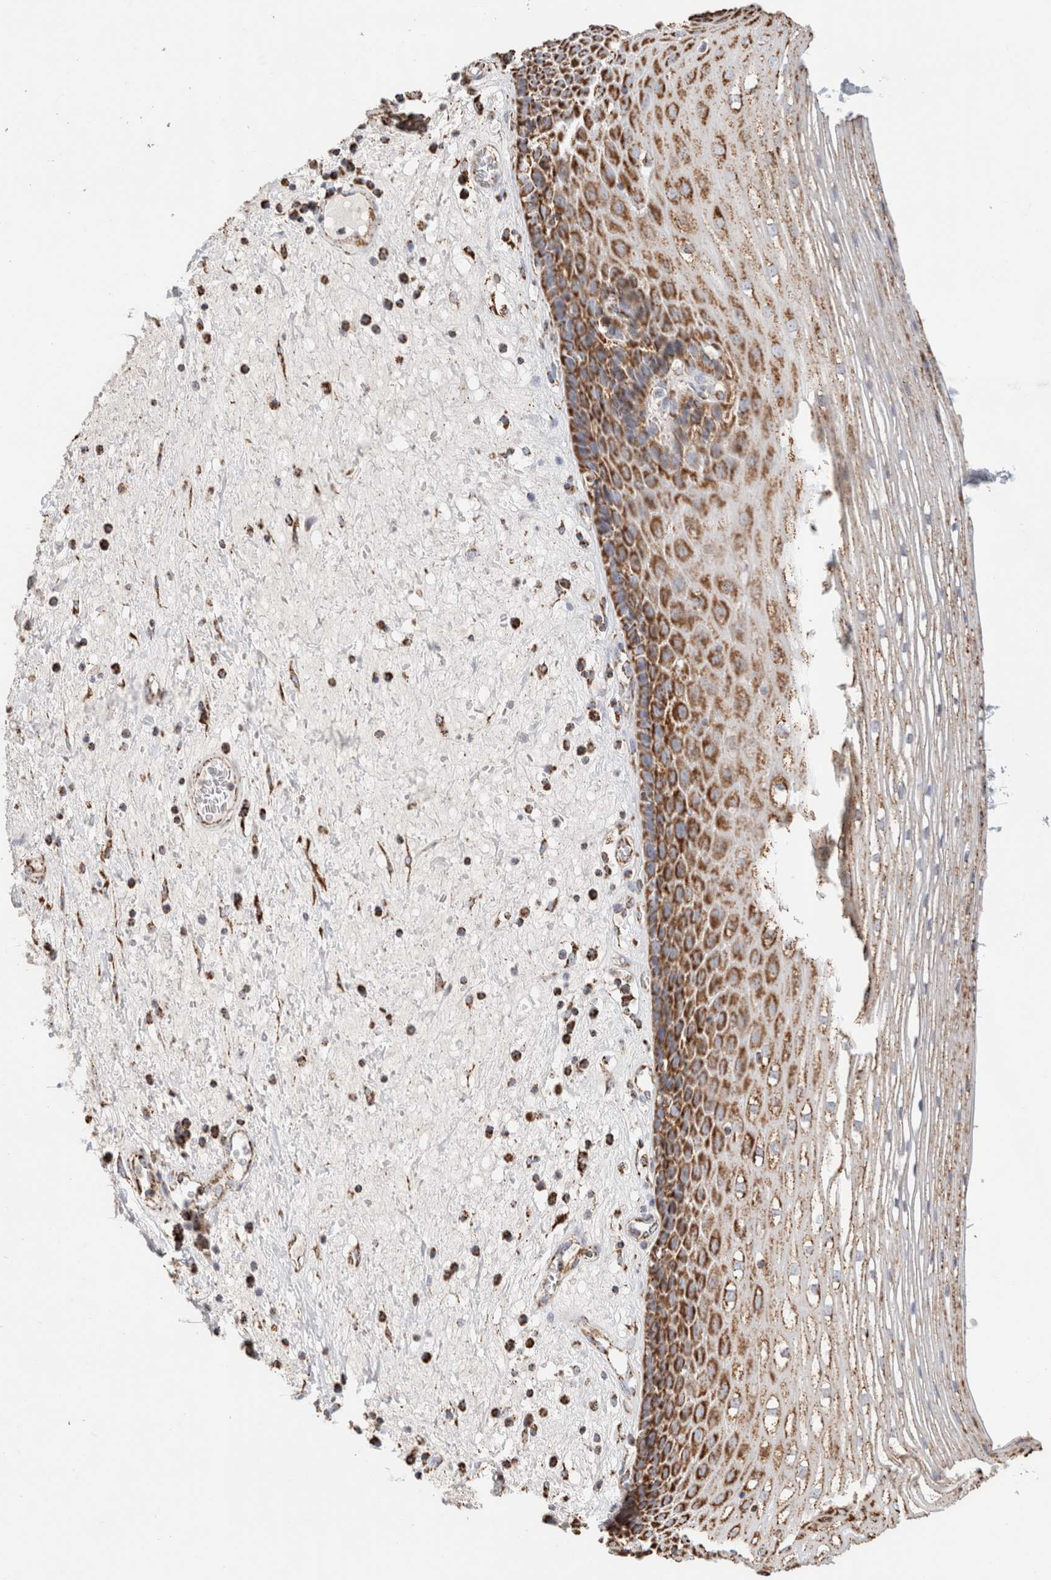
{"staining": {"intensity": "moderate", "quantity": ">75%", "location": "cytoplasmic/membranous"}, "tissue": "esophagus", "cell_type": "Squamous epithelial cells", "image_type": "normal", "snomed": [{"axis": "morphology", "description": "Normal tissue, NOS"}, {"axis": "morphology", "description": "Adenocarcinoma, NOS"}, {"axis": "topography", "description": "Esophagus"}], "caption": "Esophagus was stained to show a protein in brown. There is medium levels of moderate cytoplasmic/membranous positivity in about >75% of squamous epithelial cells.", "gene": "C1QBP", "patient": {"sex": "male", "age": 62}}